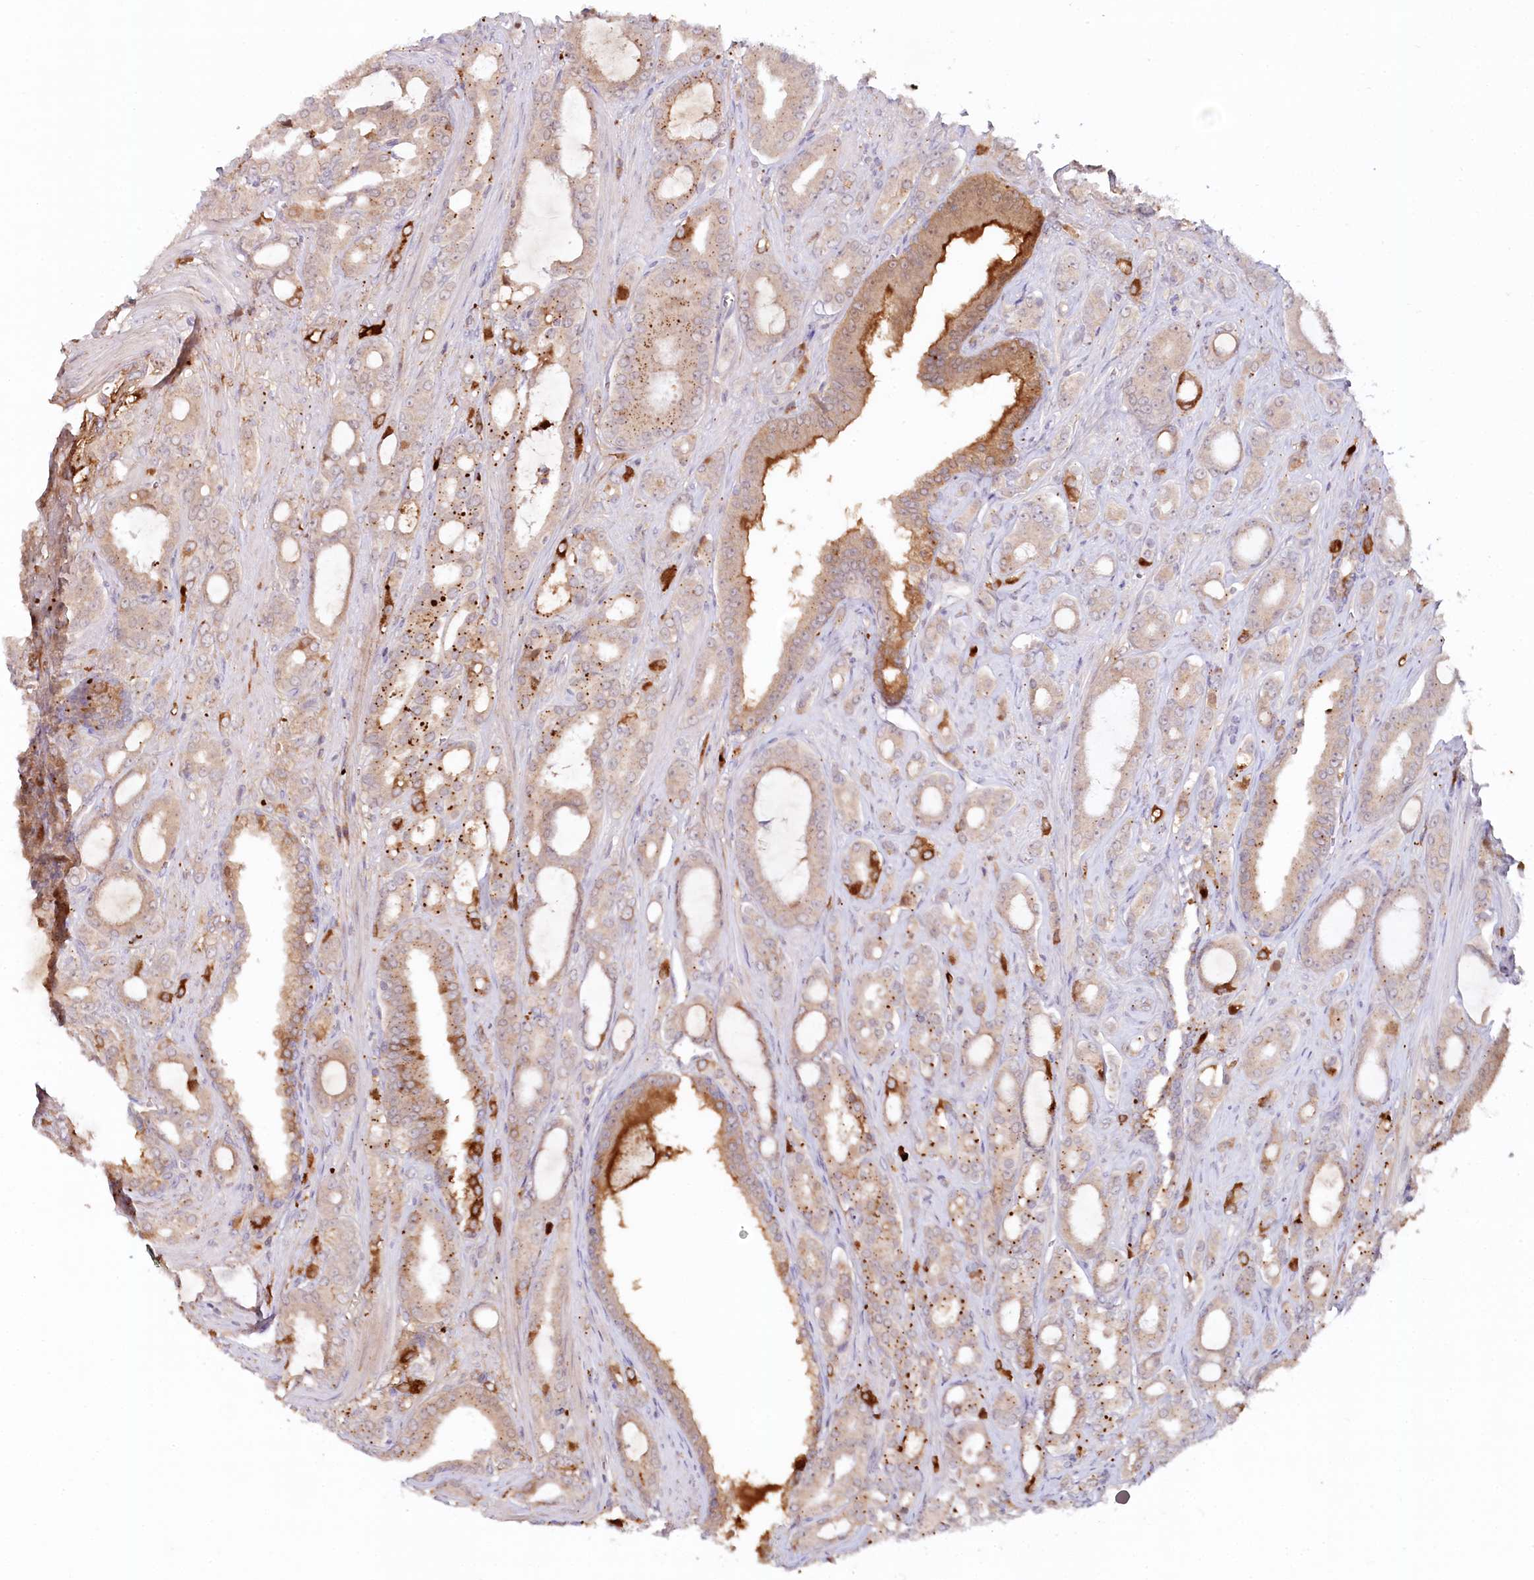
{"staining": {"intensity": "weak", "quantity": ">75%", "location": "cytoplasmic/membranous"}, "tissue": "prostate cancer", "cell_type": "Tumor cells", "image_type": "cancer", "snomed": [{"axis": "morphology", "description": "Adenocarcinoma, High grade"}, {"axis": "topography", "description": "Prostate"}], "caption": "Immunohistochemistry (IHC) of prostate cancer demonstrates low levels of weak cytoplasmic/membranous staining in about >75% of tumor cells.", "gene": "PSAPL1", "patient": {"sex": "male", "age": 72}}